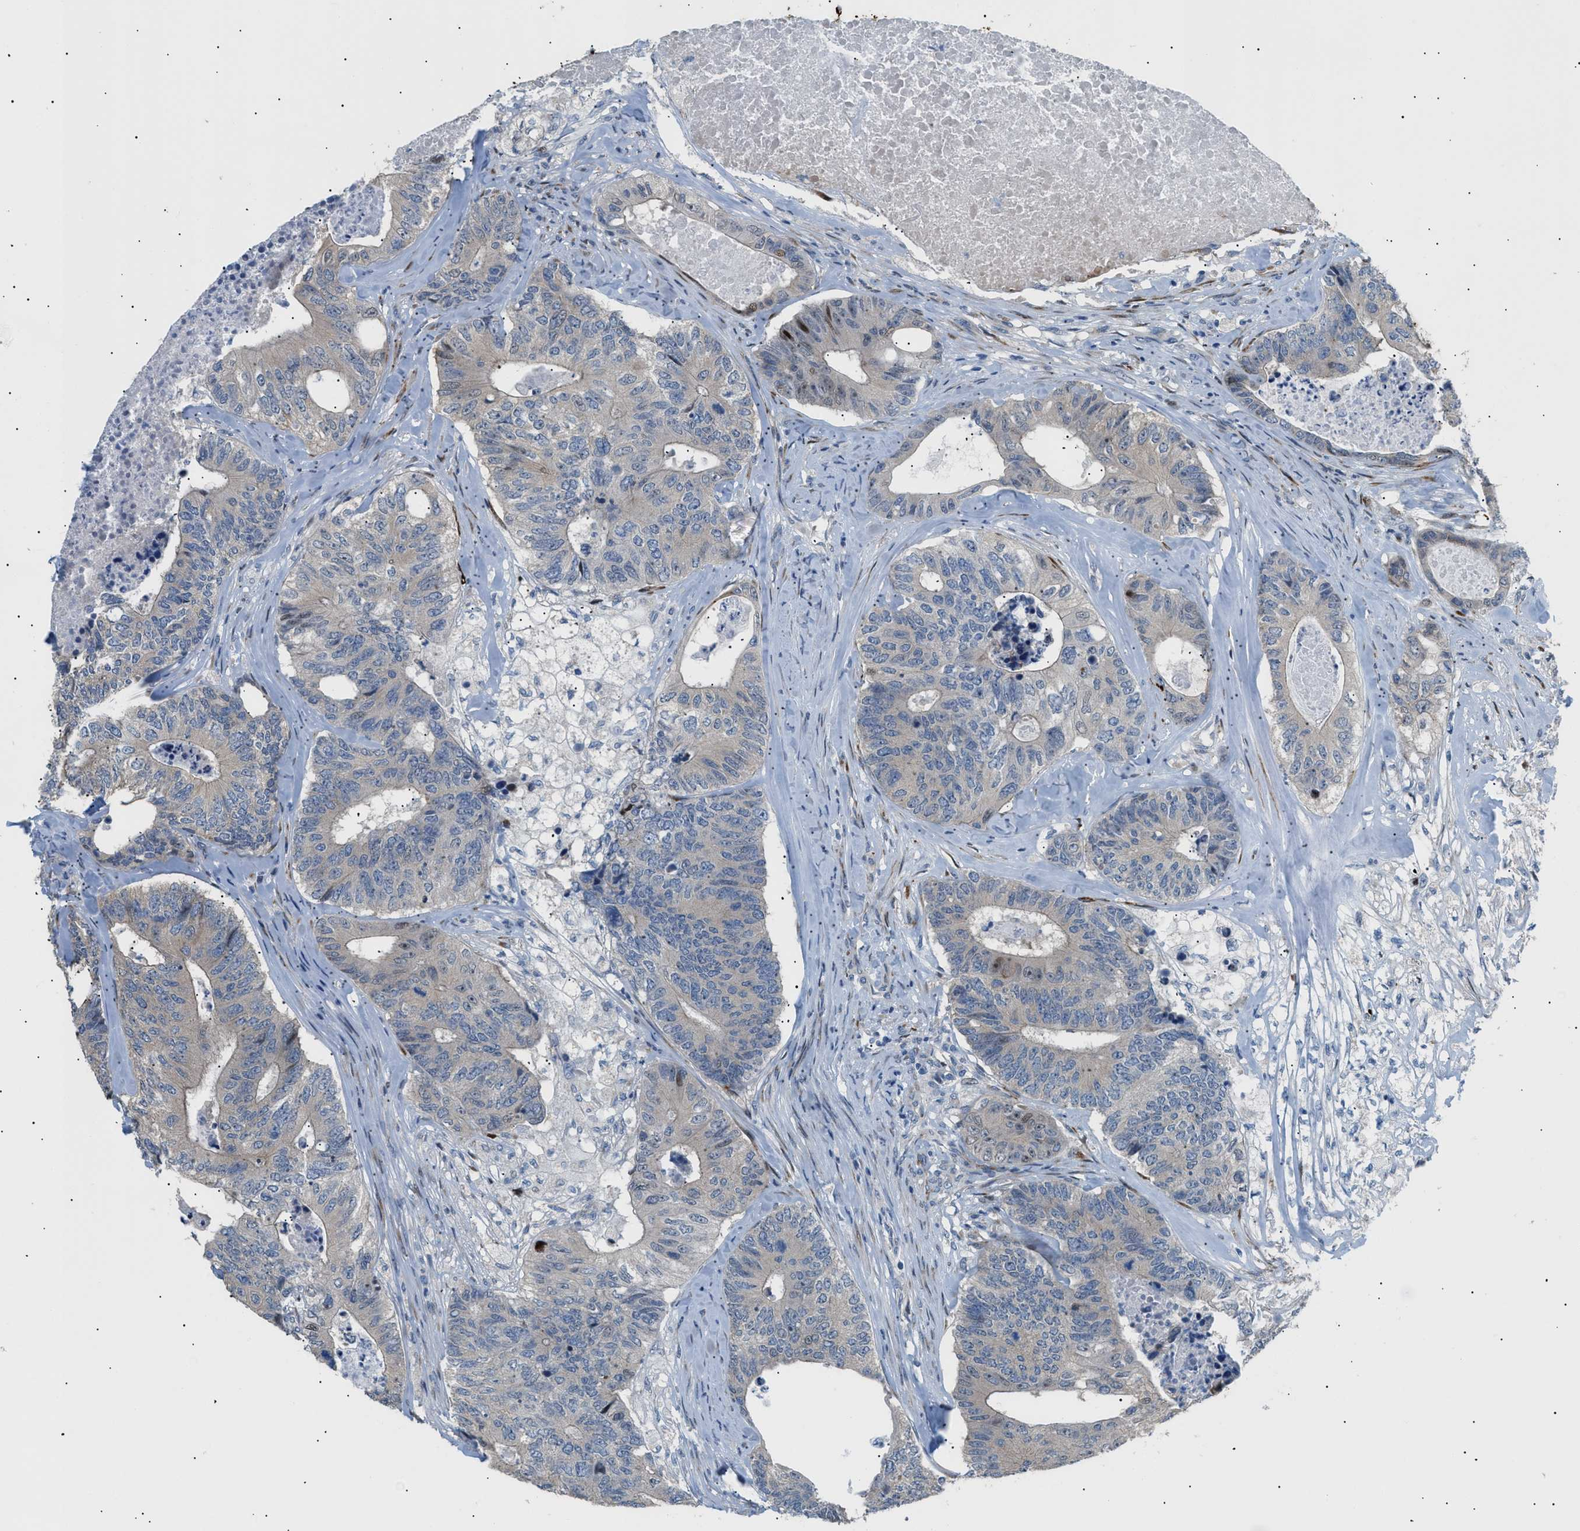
{"staining": {"intensity": "weak", "quantity": ">75%", "location": "cytoplasmic/membranous,nuclear"}, "tissue": "colorectal cancer", "cell_type": "Tumor cells", "image_type": "cancer", "snomed": [{"axis": "morphology", "description": "Adenocarcinoma, NOS"}, {"axis": "topography", "description": "Colon"}], "caption": "High-magnification brightfield microscopy of adenocarcinoma (colorectal) stained with DAB (3,3'-diaminobenzidine) (brown) and counterstained with hematoxylin (blue). tumor cells exhibit weak cytoplasmic/membranous and nuclear expression is appreciated in about>75% of cells.", "gene": "ICA1", "patient": {"sex": "female", "age": 67}}